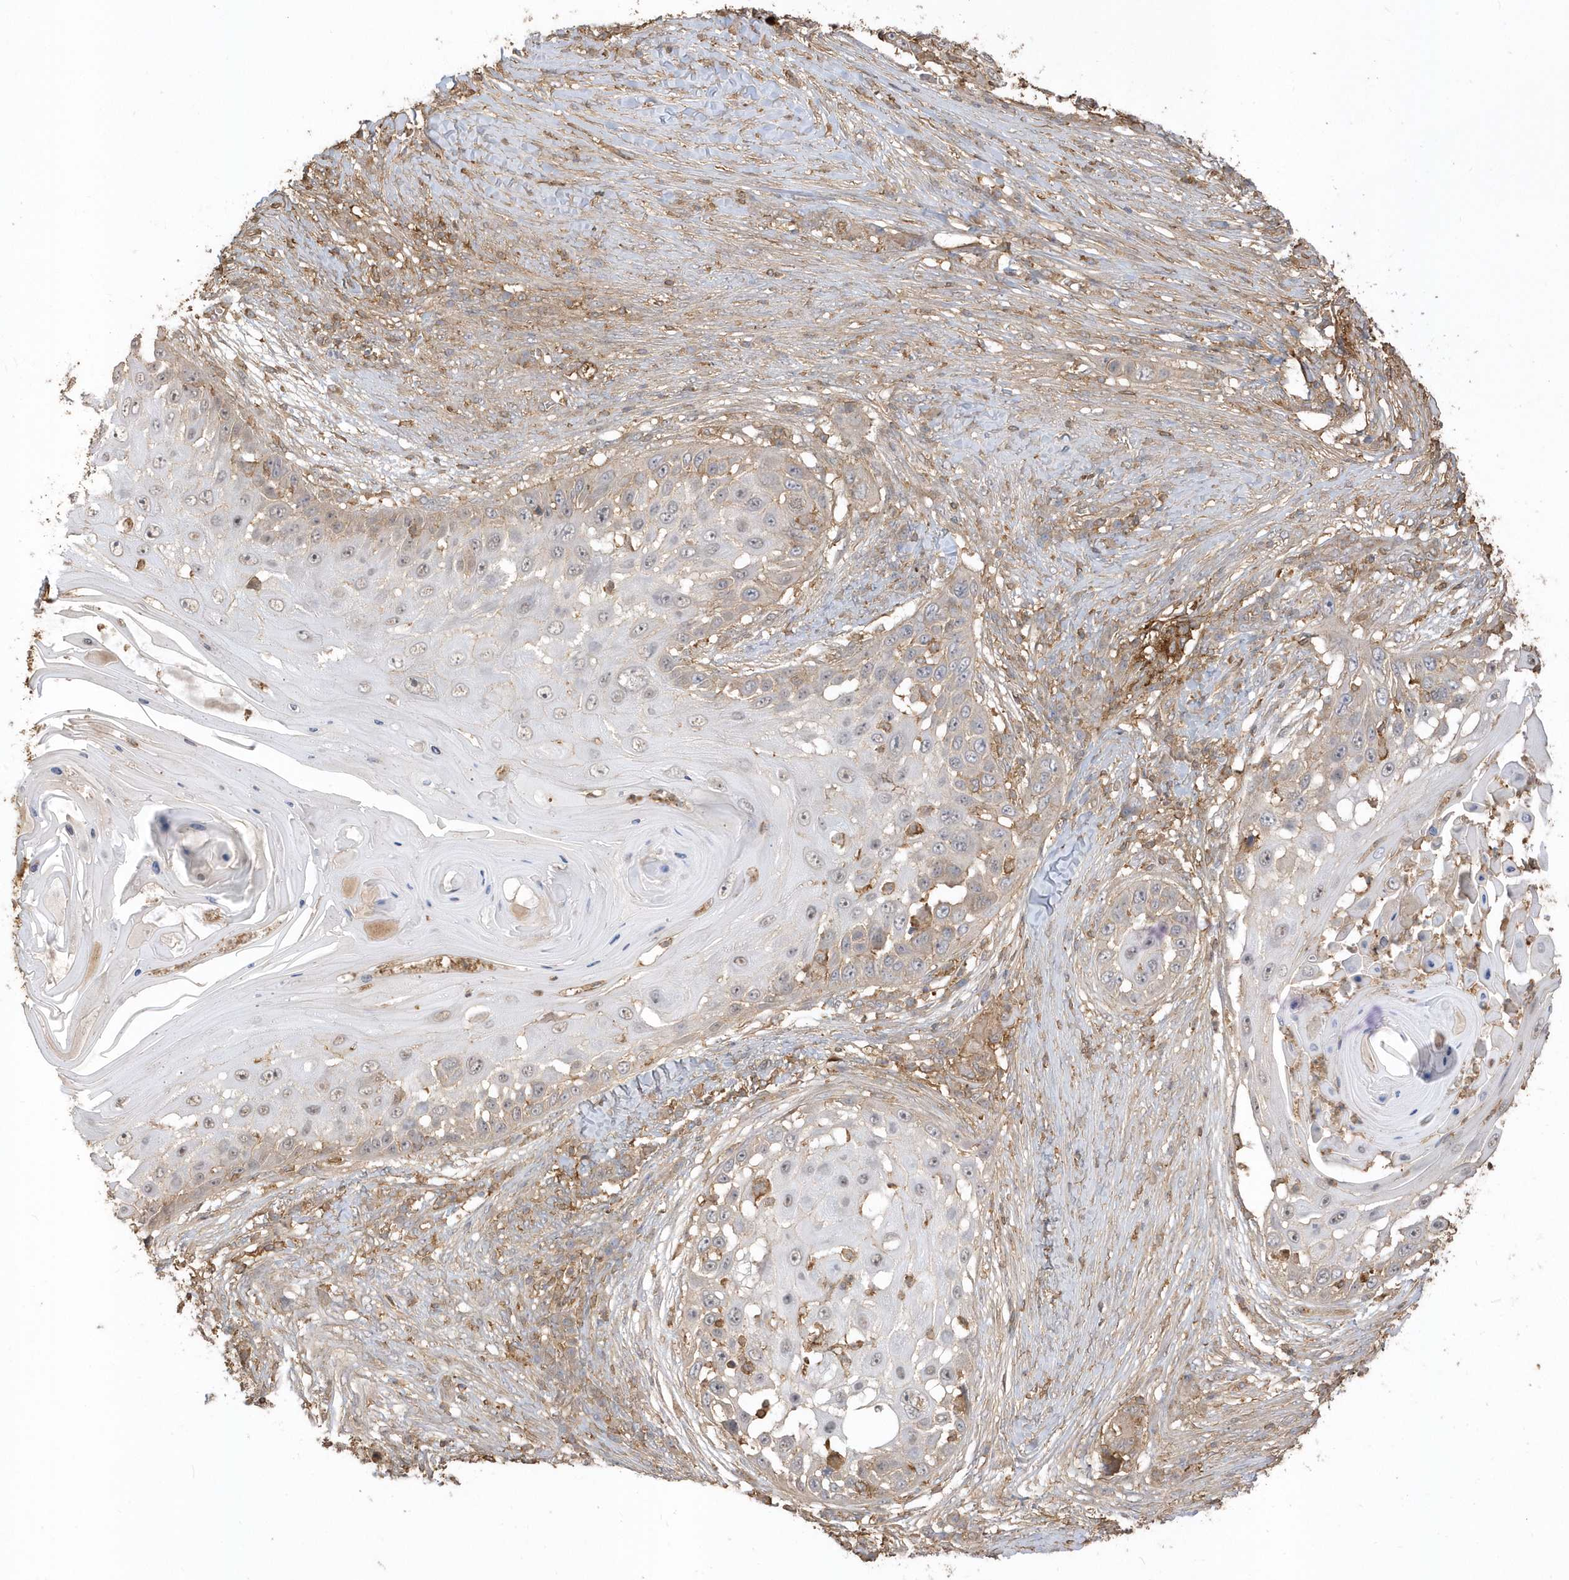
{"staining": {"intensity": "weak", "quantity": "25%-75%", "location": "nuclear"}, "tissue": "skin cancer", "cell_type": "Tumor cells", "image_type": "cancer", "snomed": [{"axis": "morphology", "description": "Squamous cell carcinoma, NOS"}, {"axis": "topography", "description": "Skin"}], "caption": "Squamous cell carcinoma (skin) tissue demonstrates weak nuclear expression in about 25%-75% of tumor cells, visualized by immunohistochemistry.", "gene": "ZBTB8A", "patient": {"sex": "female", "age": 44}}